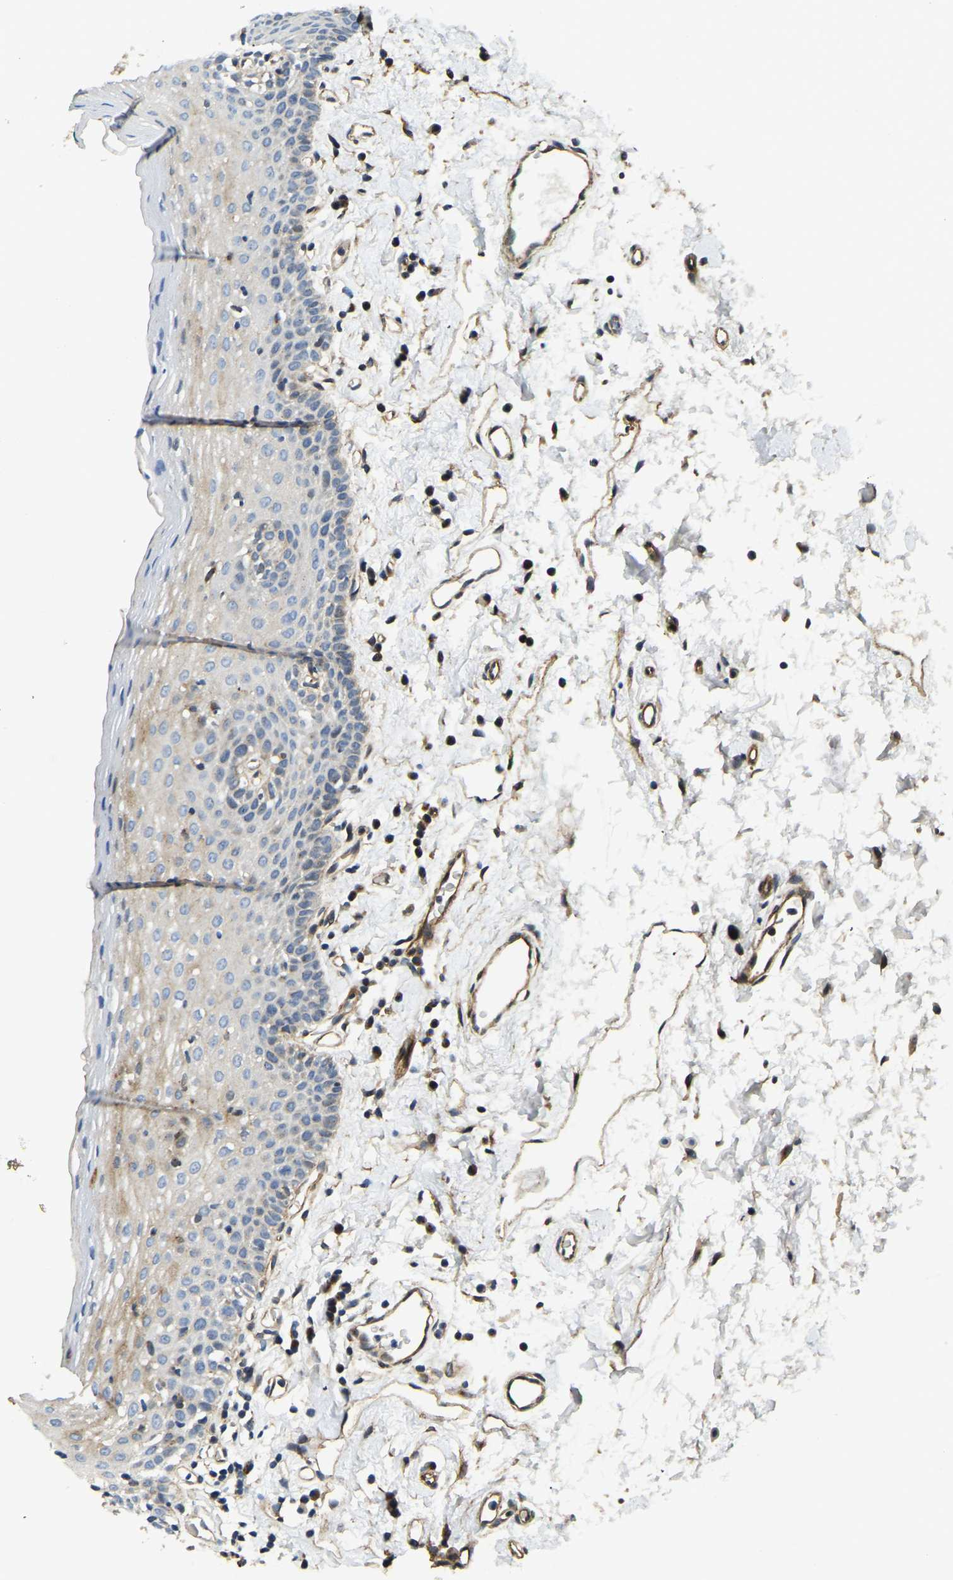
{"staining": {"intensity": "moderate", "quantity": "<25%", "location": "cytoplasmic/membranous"}, "tissue": "oral mucosa", "cell_type": "Squamous epithelial cells", "image_type": "normal", "snomed": [{"axis": "morphology", "description": "Normal tissue, NOS"}, {"axis": "topography", "description": "Oral tissue"}], "caption": "This photomicrograph reveals immunohistochemistry (IHC) staining of normal human oral mucosa, with low moderate cytoplasmic/membranous expression in about <25% of squamous epithelial cells.", "gene": "RNF39", "patient": {"sex": "male", "age": 66}}